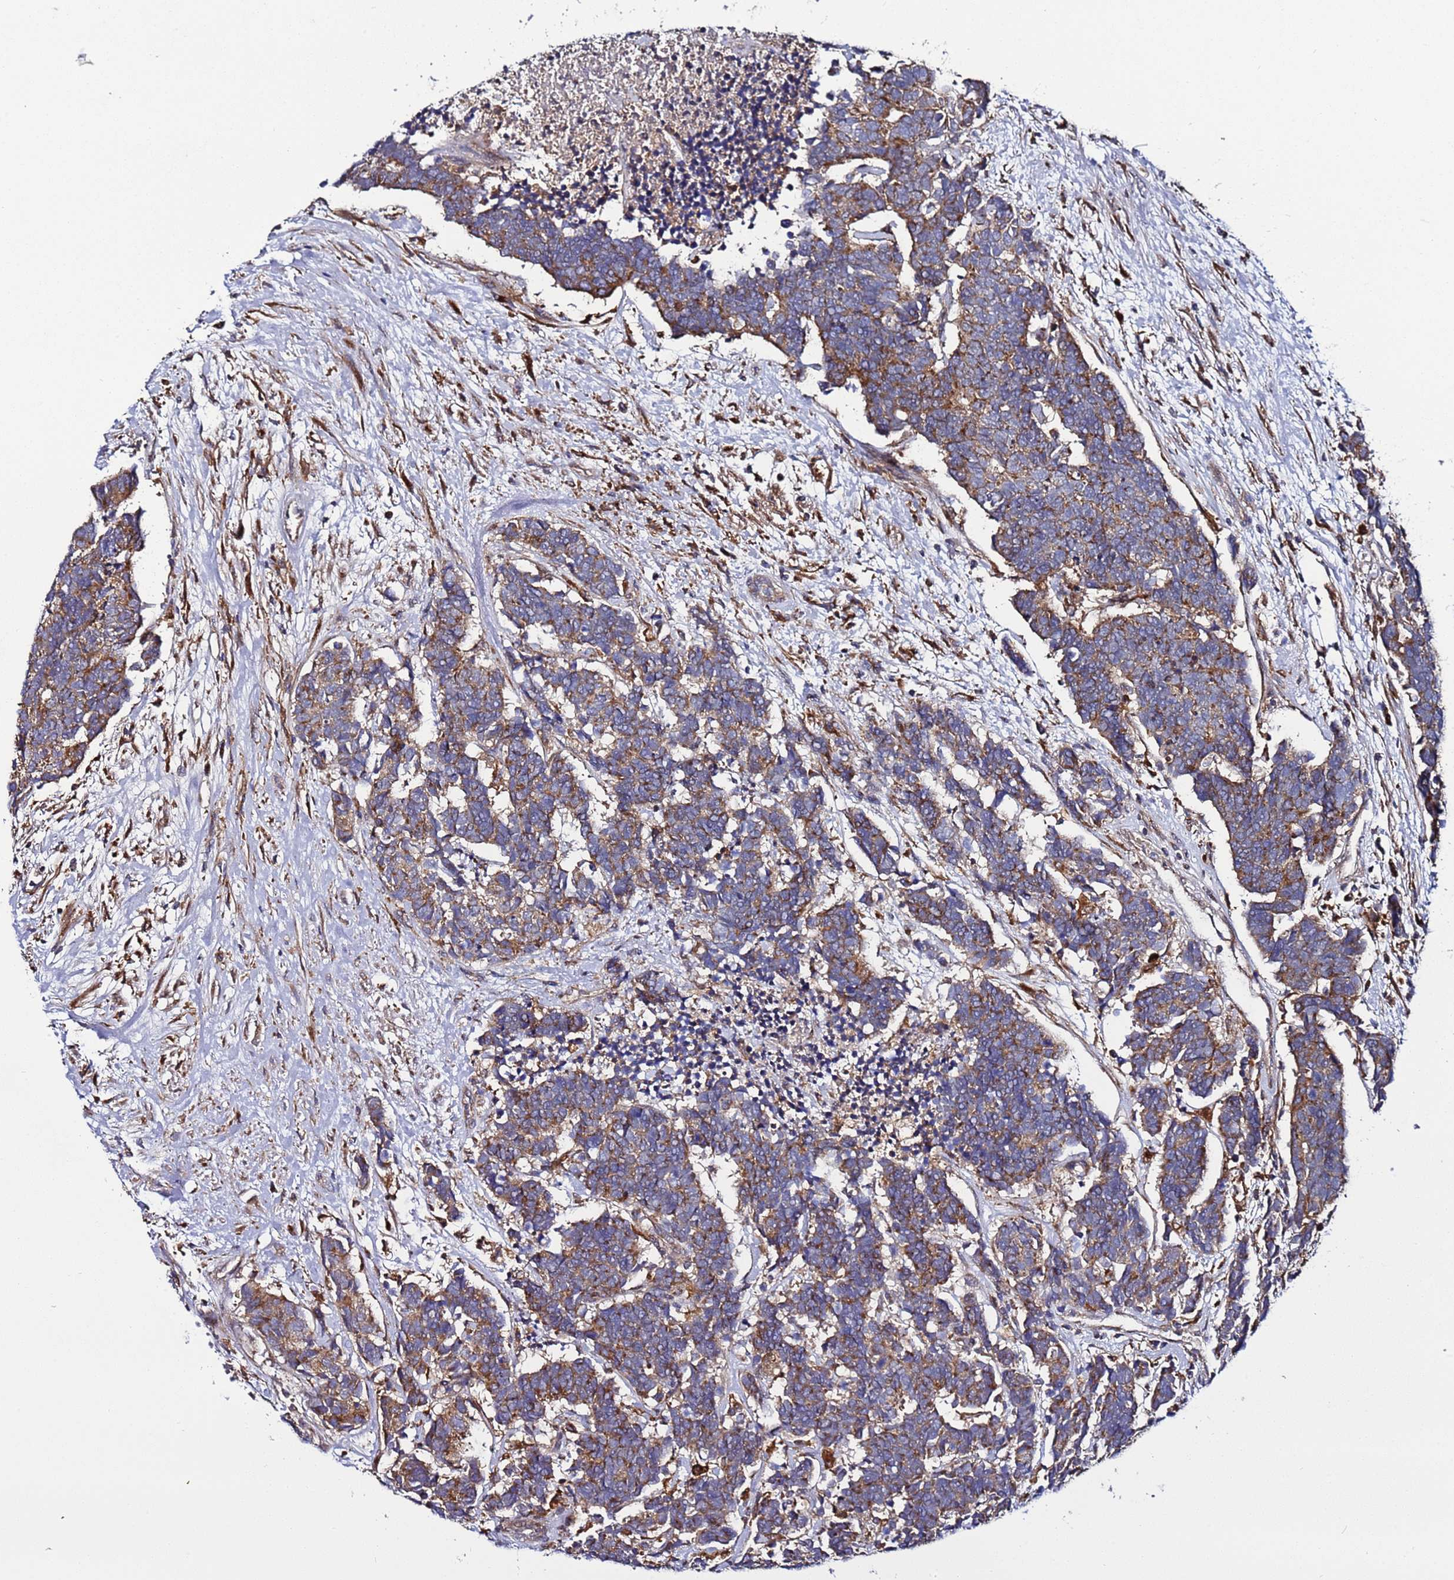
{"staining": {"intensity": "moderate", "quantity": ">75%", "location": "cytoplasmic/membranous"}, "tissue": "carcinoid", "cell_type": "Tumor cells", "image_type": "cancer", "snomed": [{"axis": "morphology", "description": "Carcinoma, NOS"}, {"axis": "morphology", "description": "Carcinoid, malignant, NOS"}, {"axis": "topography", "description": "Urinary bladder"}], "caption": "Approximately >75% of tumor cells in human carcinoid show moderate cytoplasmic/membranous protein expression as visualized by brown immunohistochemical staining.", "gene": "TMEM176B", "patient": {"sex": "male", "age": 57}}